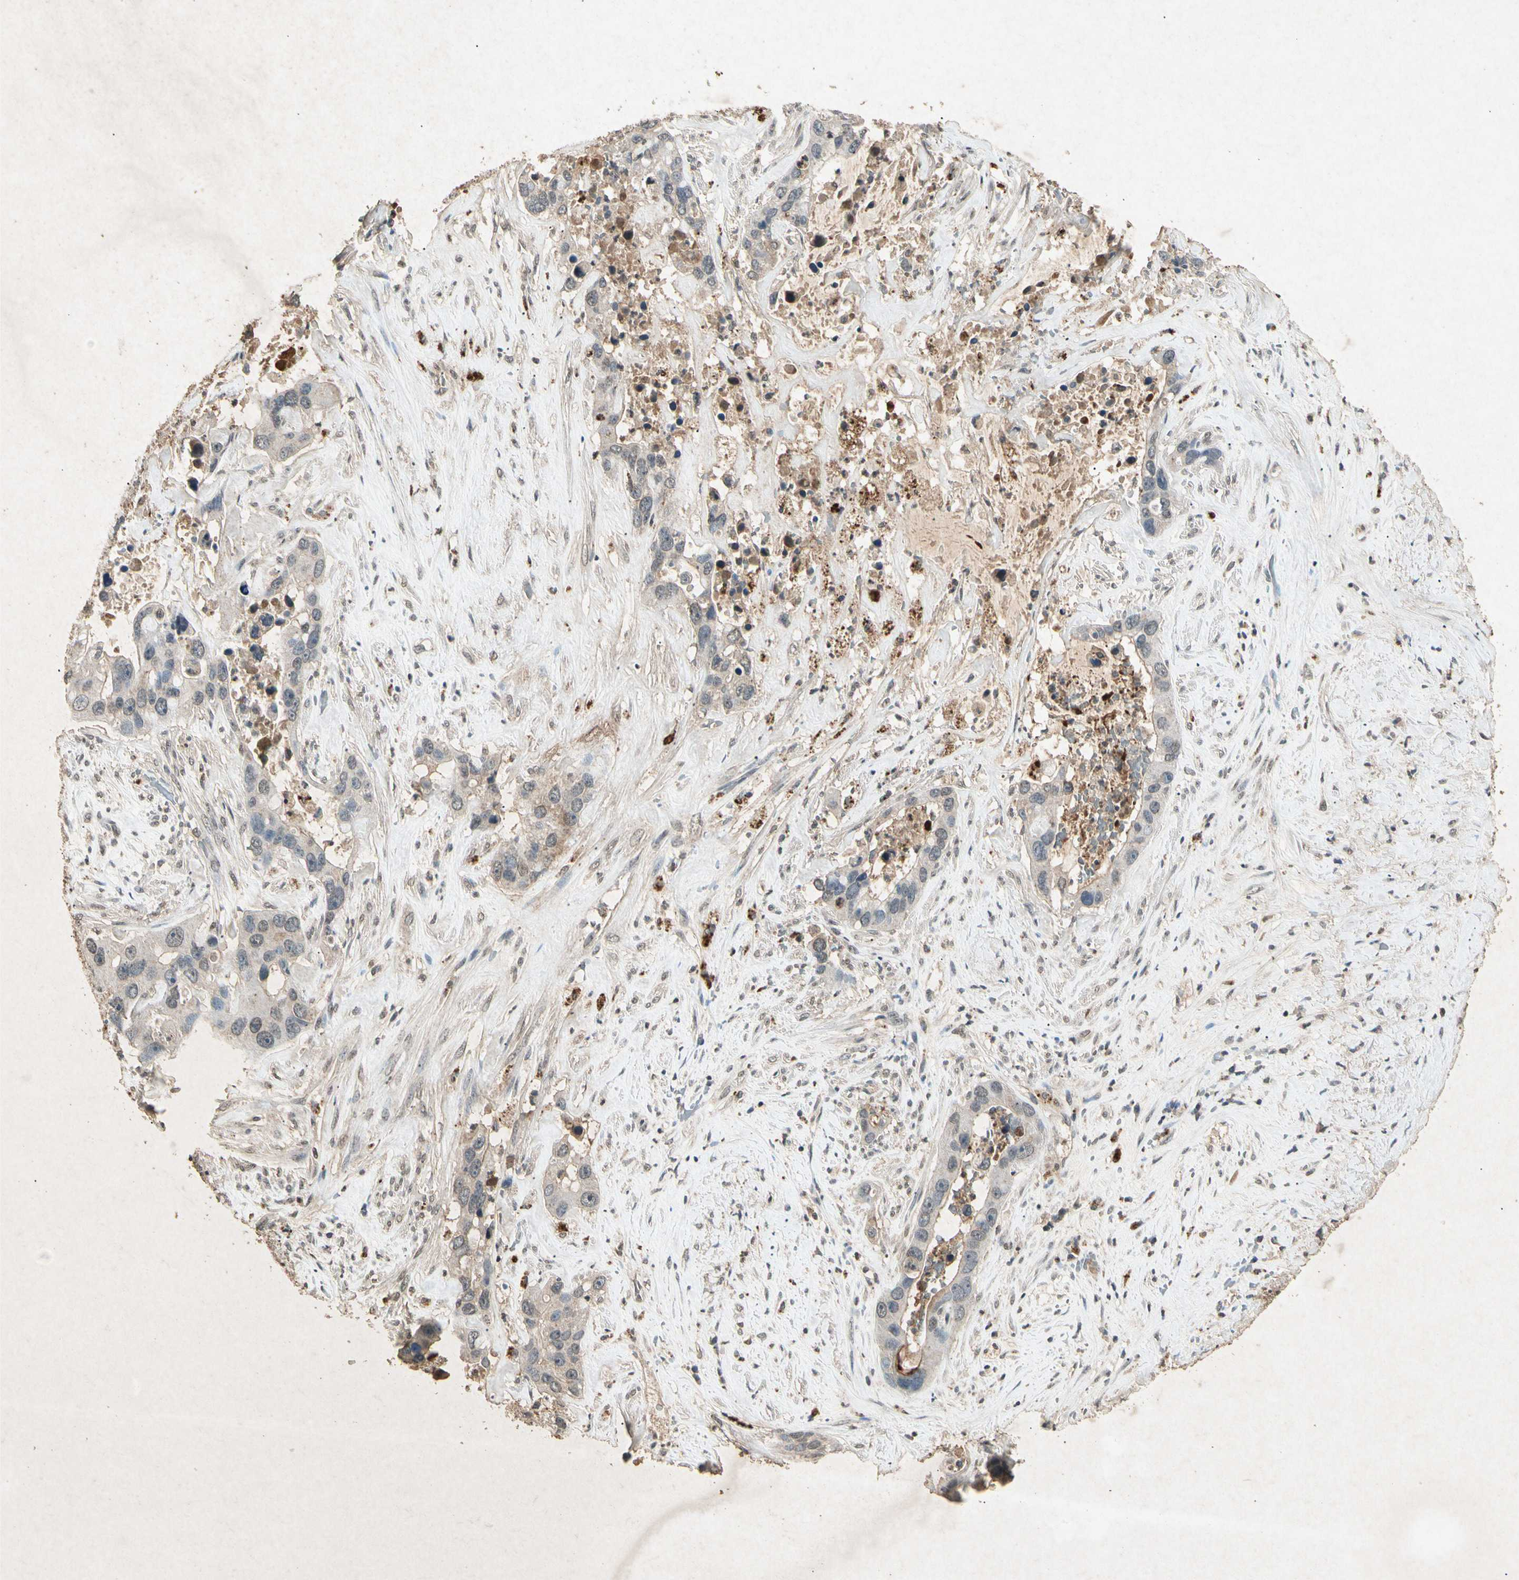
{"staining": {"intensity": "weak", "quantity": "25%-75%", "location": "cytoplasmic/membranous"}, "tissue": "liver cancer", "cell_type": "Tumor cells", "image_type": "cancer", "snomed": [{"axis": "morphology", "description": "Cholangiocarcinoma"}, {"axis": "topography", "description": "Liver"}], "caption": "Protein staining demonstrates weak cytoplasmic/membranous positivity in about 25%-75% of tumor cells in liver cholangiocarcinoma.", "gene": "CP", "patient": {"sex": "female", "age": 65}}